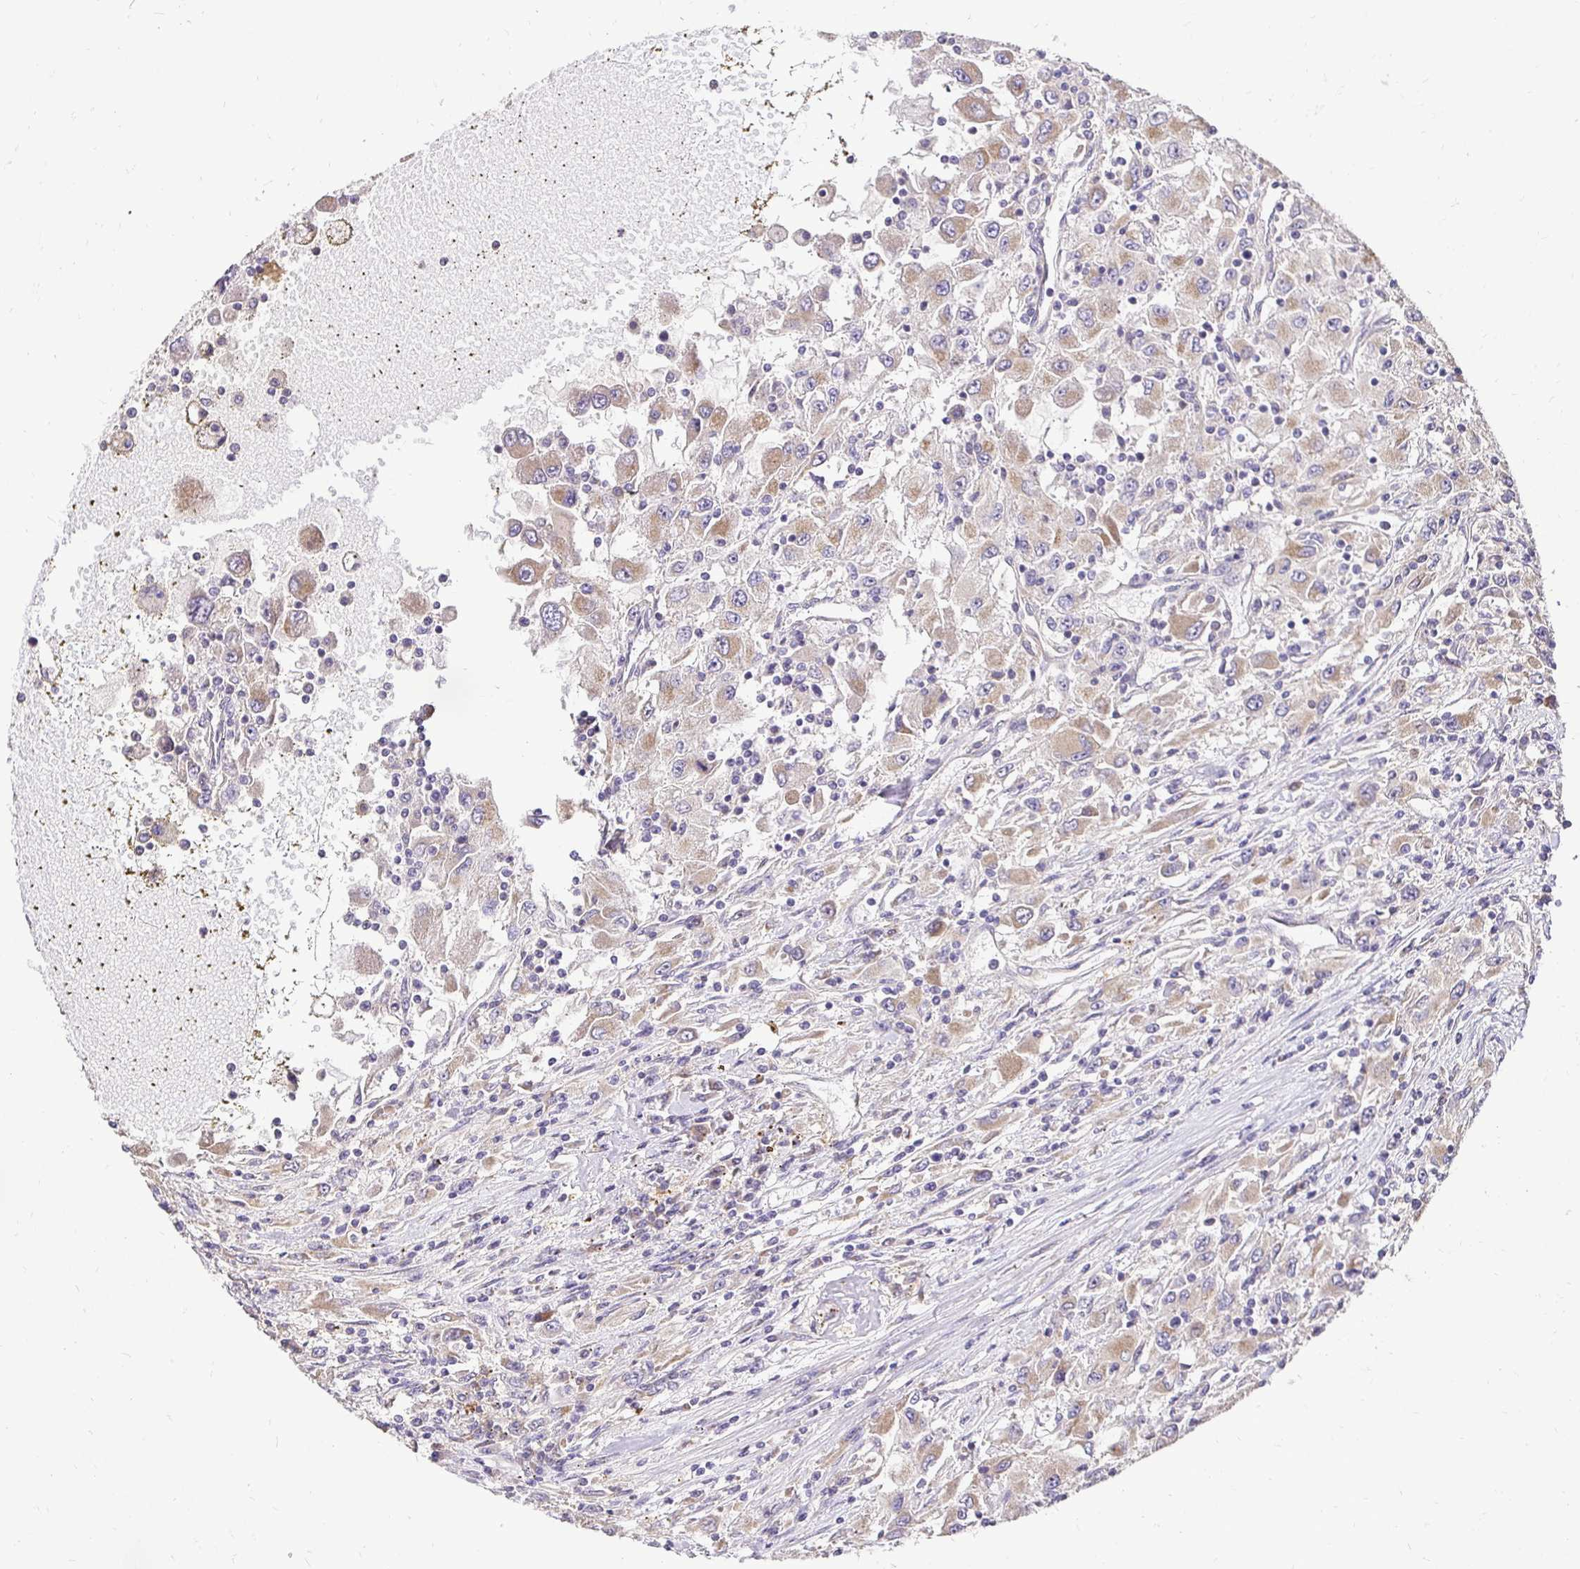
{"staining": {"intensity": "moderate", "quantity": ">75%", "location": "cytoplasmic/membranous"}, "tissue": "renal cancer", "cell_type": "Tumor cells", "image_type": "cancer", "snomed": [{"axis": "morphology", "description": "Adenocarcinoma, NOS"}, {"axis": "topography", "description": "Kidney"}], "caption": "IHC photomicrograph of human adenocarcinoma (renal) stained for a protein (brown), which demonstrates medium levels of moderate cytoplasmic/membranous expression in about >75% of tumor cells.", "gene": "RHEBL1", "patient": {"sex": "female", "age": 67}}